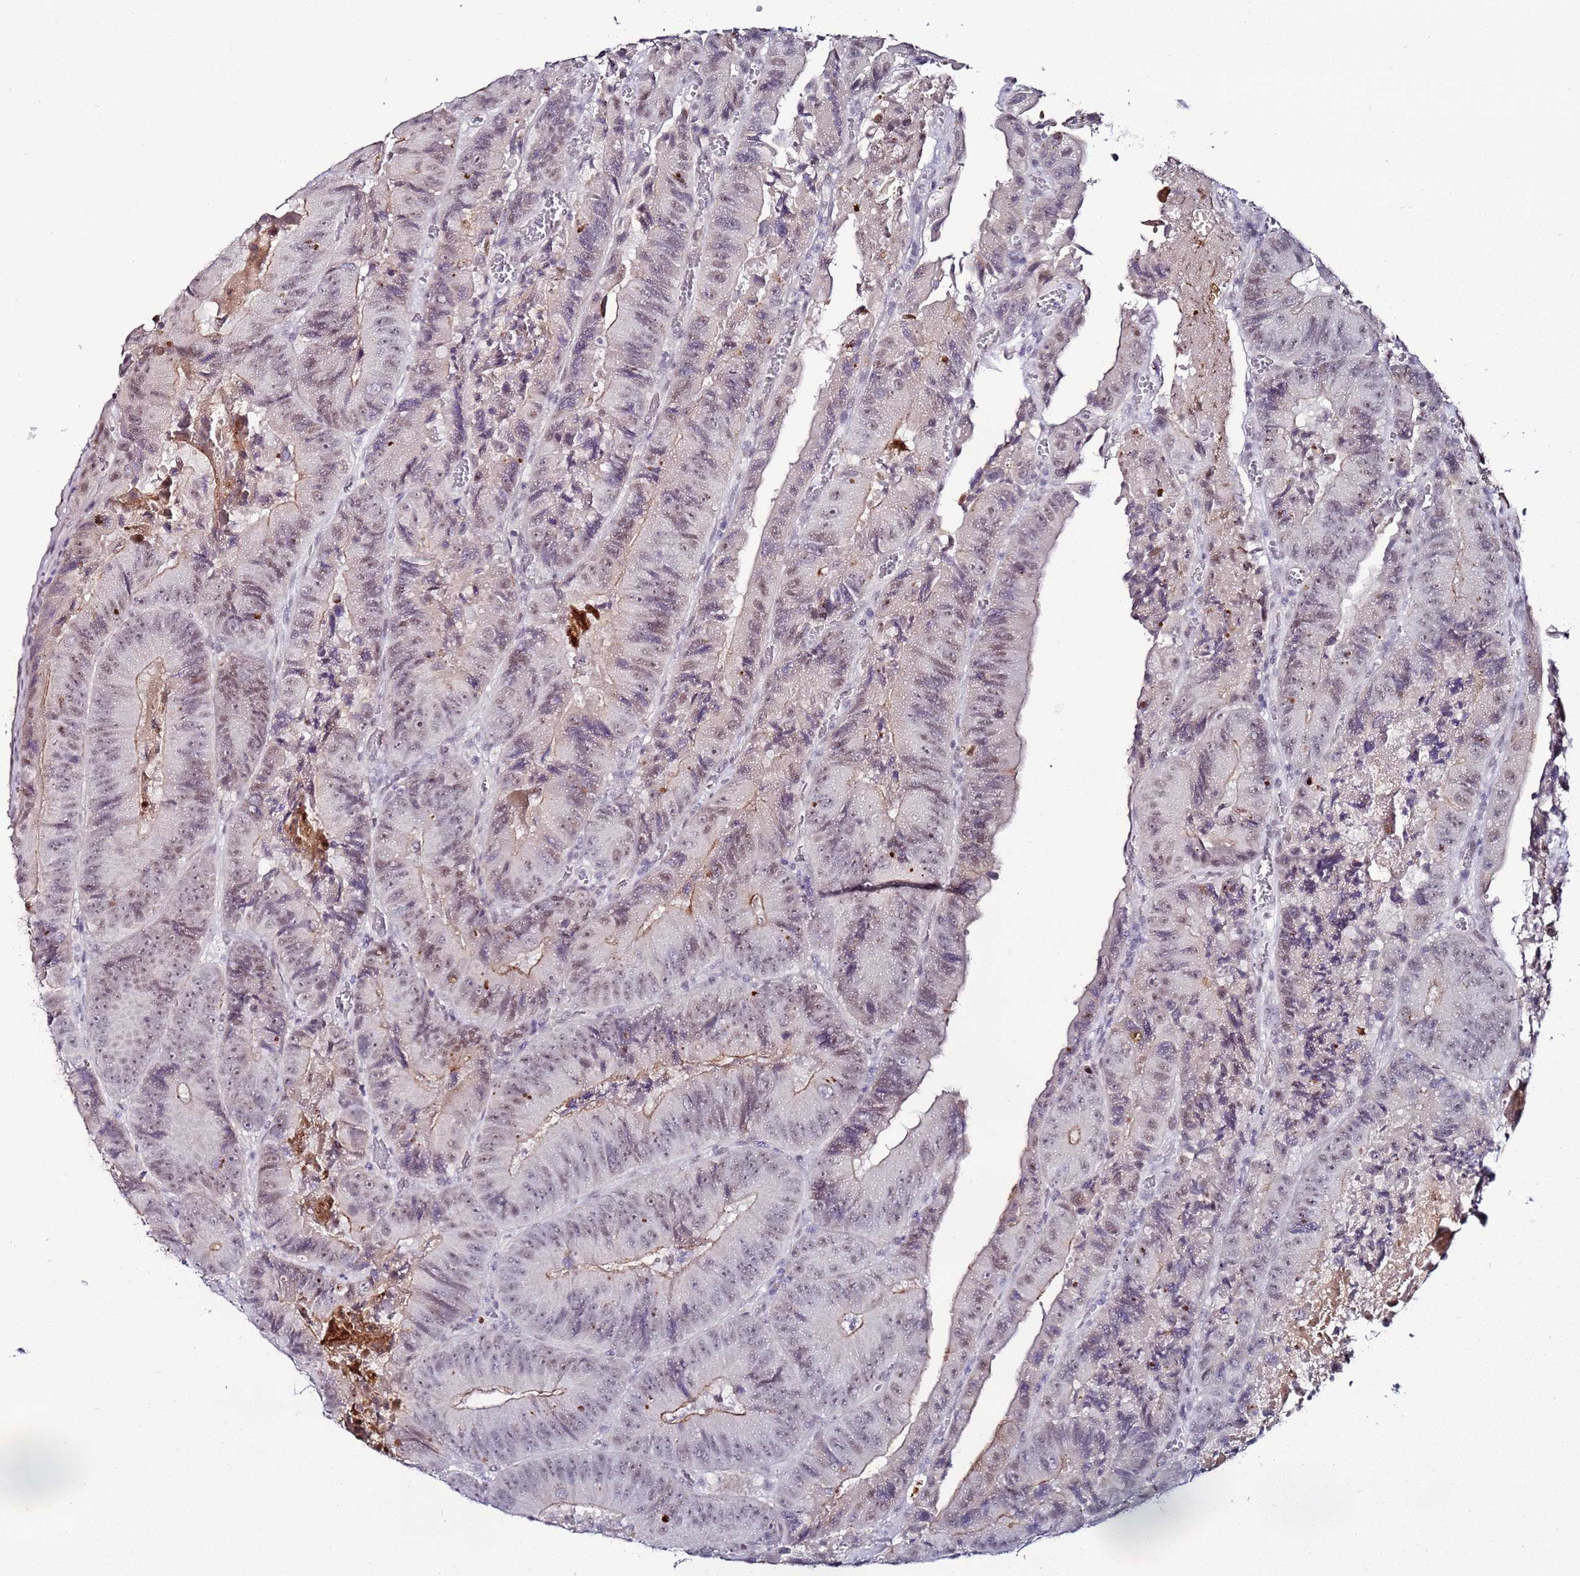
{"staining": {"intensity": "weak", "quantity": "25%-75%", "location": "cytoplasmic/membranous,nuclear"}, "tissue": "colorectal cancer", "cell_type": "Tumor cells", "image_type": "cancer", "snomed": [{"axis": "morphology", "description": "Adenocarcinoma, NOS"}, {"axis": "topography", "description": "Colon"}], "caption": "There is low levels of weak cytoplasmic/membranous and nuclear staining in tumor cells of colorectal cancer (adenocarcinoma), as demonstrated by immunohistochemical staining (brown color).", "gene": "PSMA7", "patient": {"sex": "female", "age": 86}}